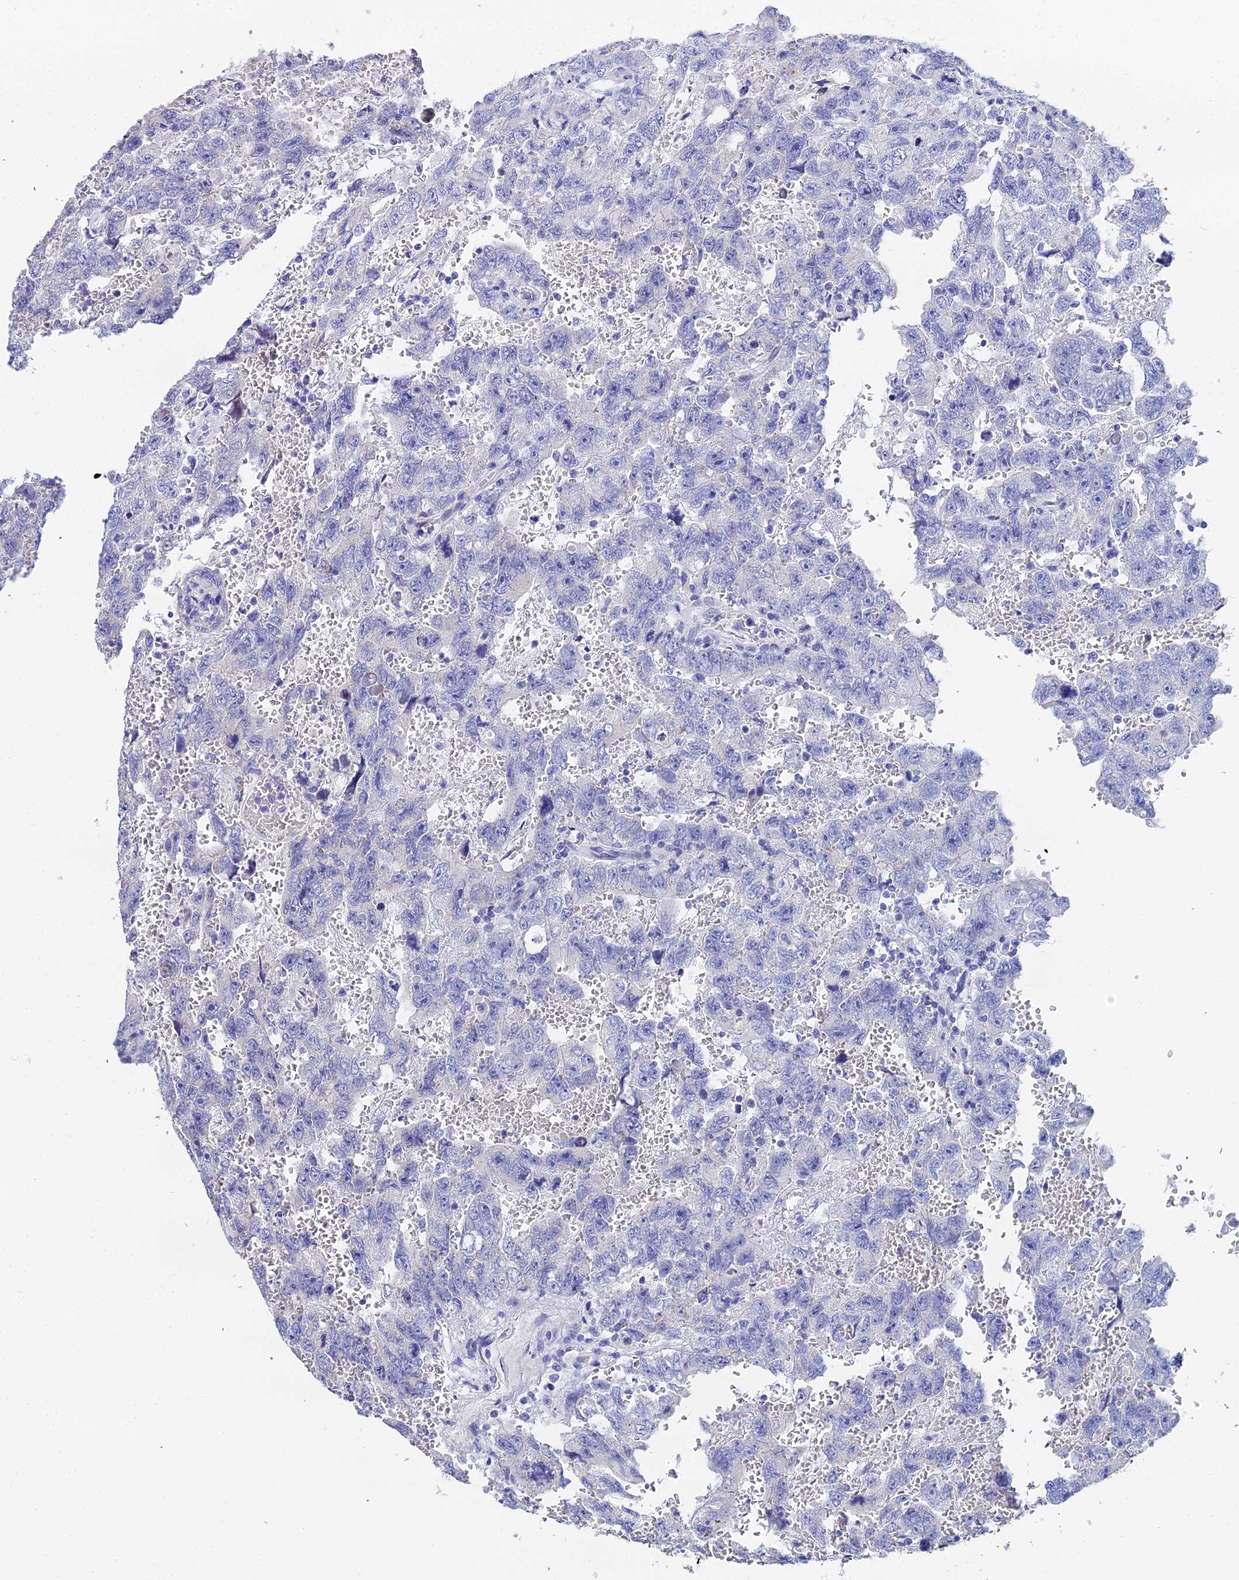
{"staining": {"intensity": "negative", "quantity": "none", "location": "none"}, "tissue": "testis cancer", "cell_type": "Tumor cells", "image_type": "cancer", "snomed": [{"axis": "morphology", "description": "Carcinoma, Embryonal, NOS"}, {"axis": "topography", "description": "Testis"}], "caption": "Tumor cells show no significant protein staining in embryonal carcinoma (testis).", "gene": "OCM", "patient": {"sex": "male", "age": 45}}